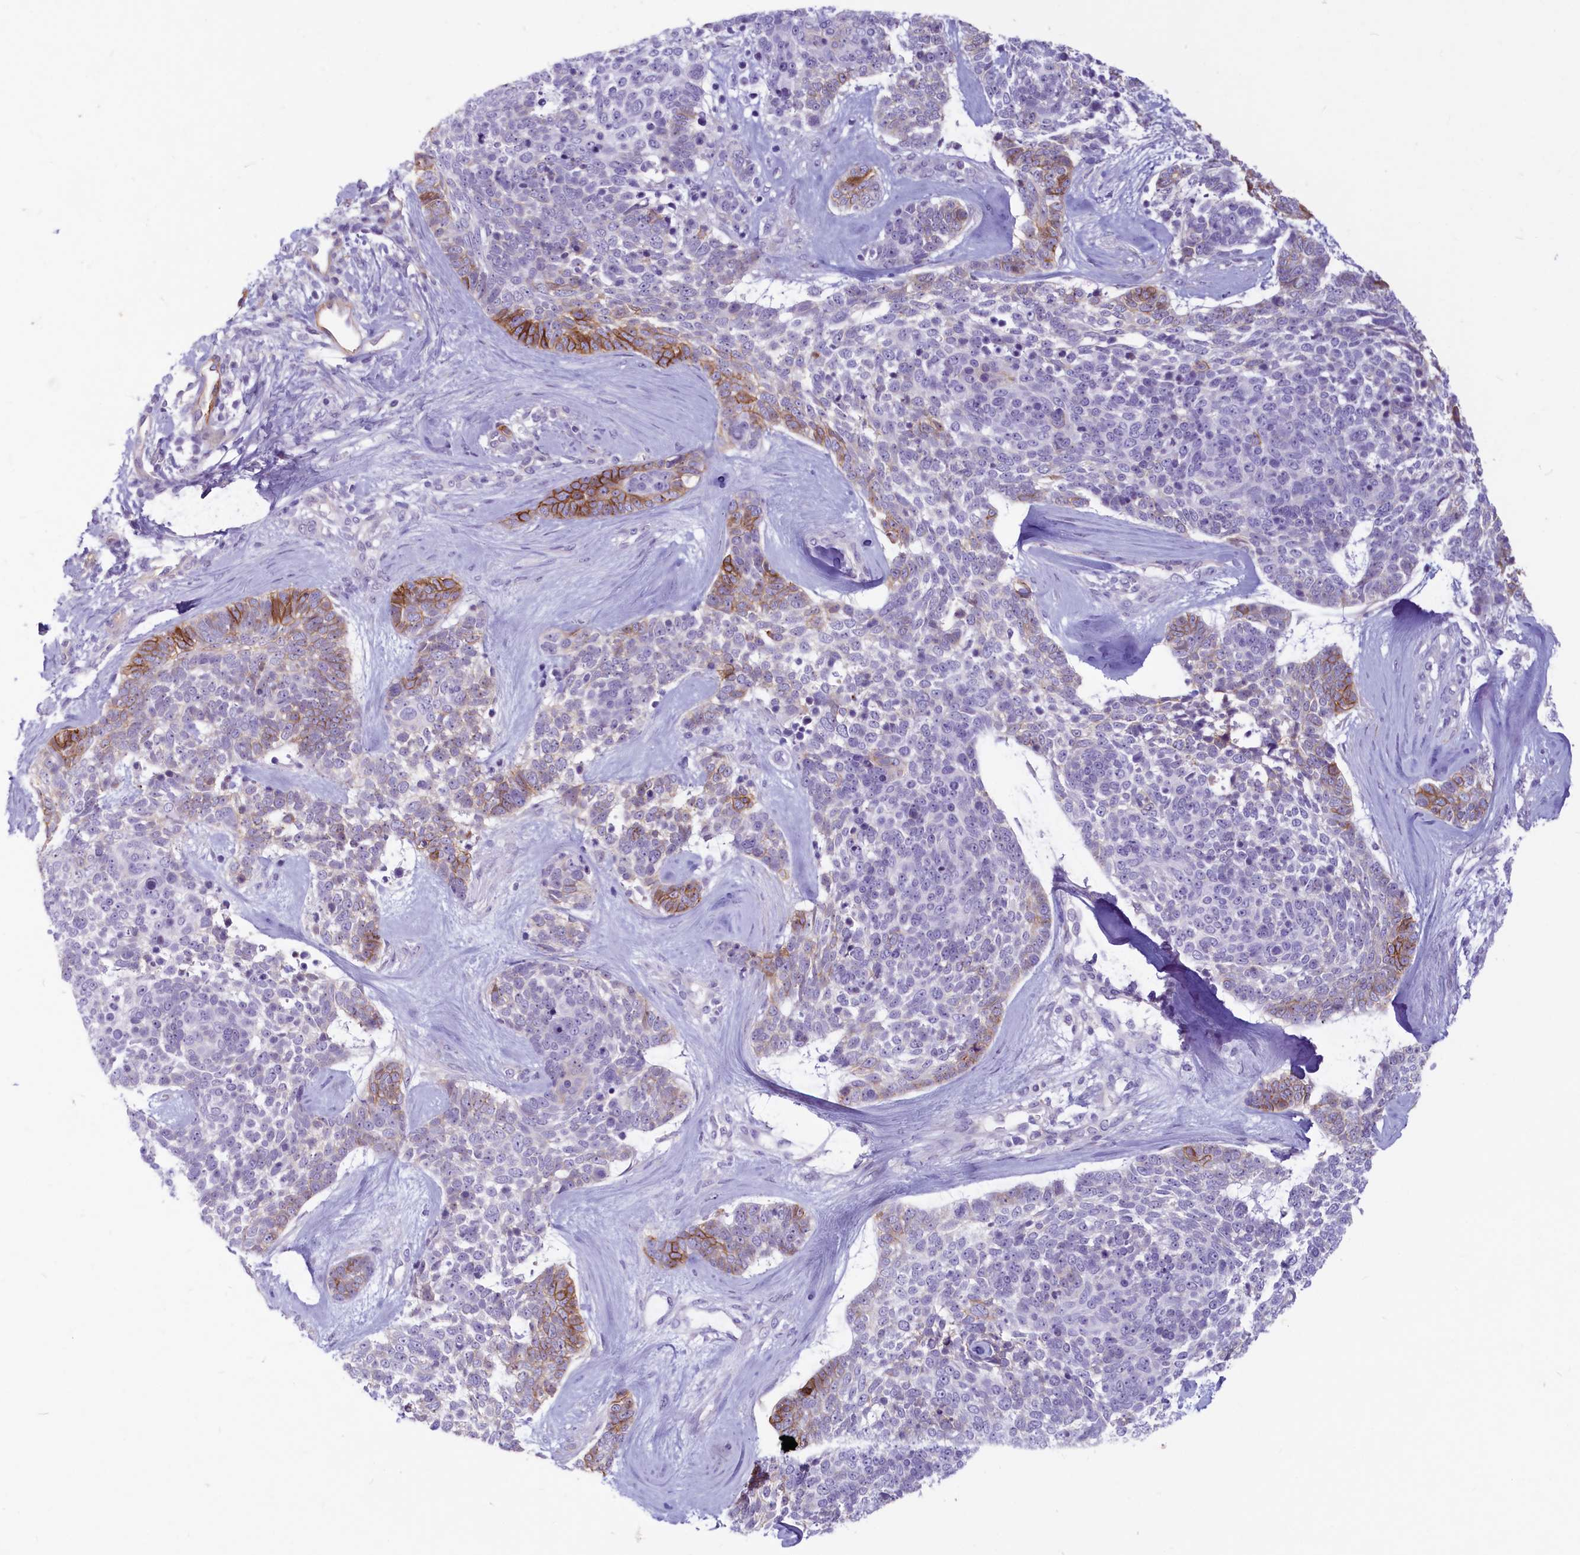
{"staining": {"intensity": "moderate", "quantity": "<25%", "location": "cytoplasmic/membranous"}, "tissue": "skin cancer", "cell_type": "Tumor cells", "image_type": "cancer", "snomed": [{"axis": "morphology", "description": "Basal cell carcinoma"}, {"axis": "topography", "description": "Skin"}], "caption": "A micrograph of skin basal cell carcinoma stained for a protein shows moderate cytoplasmic/membranous brown staining in tumor cells.", "gene": "PROCR", "patient": {"sex": "female", "age": 81}}